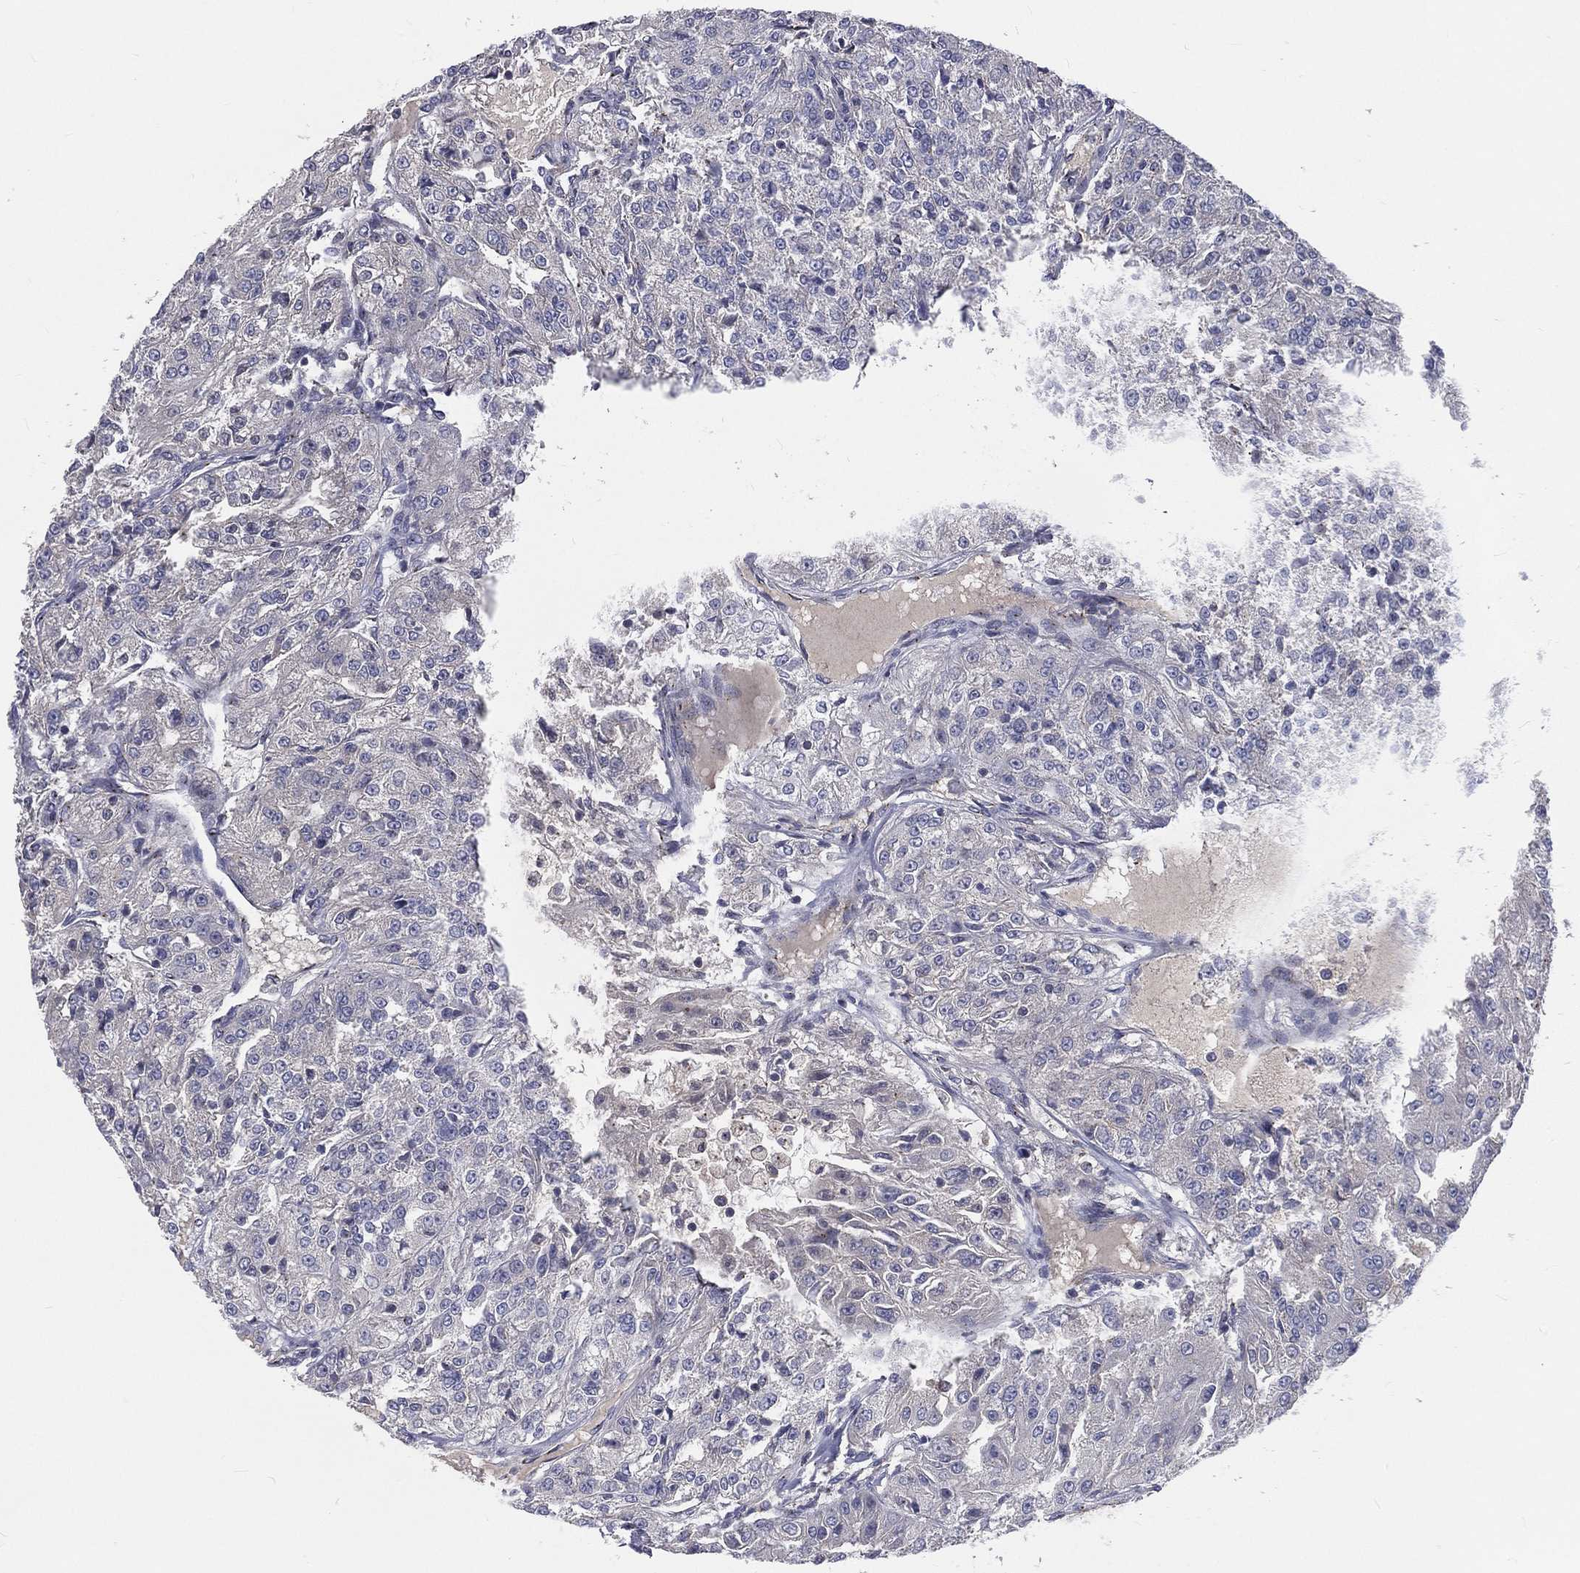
{"staining": {"intensity": "negative", "quantity": "none", "location": "none"}, "tissue": "renal cancer", "cell_type": "Tumor cells", "image_type": "cancer", "snomed": [{"axis": "morphology", "description": "Adenocarcinoma, NOS"}, {"axis": "topography", "description": "Kidney"}], "caption": "Tumor cells show no significant protein expression in renal adenocarcinoma. (Immunohistochemistry (ihc), brightfield microscopy, high magnification).", "gene": "CROCC", "patient": {"sex": "female", "age": 63}}